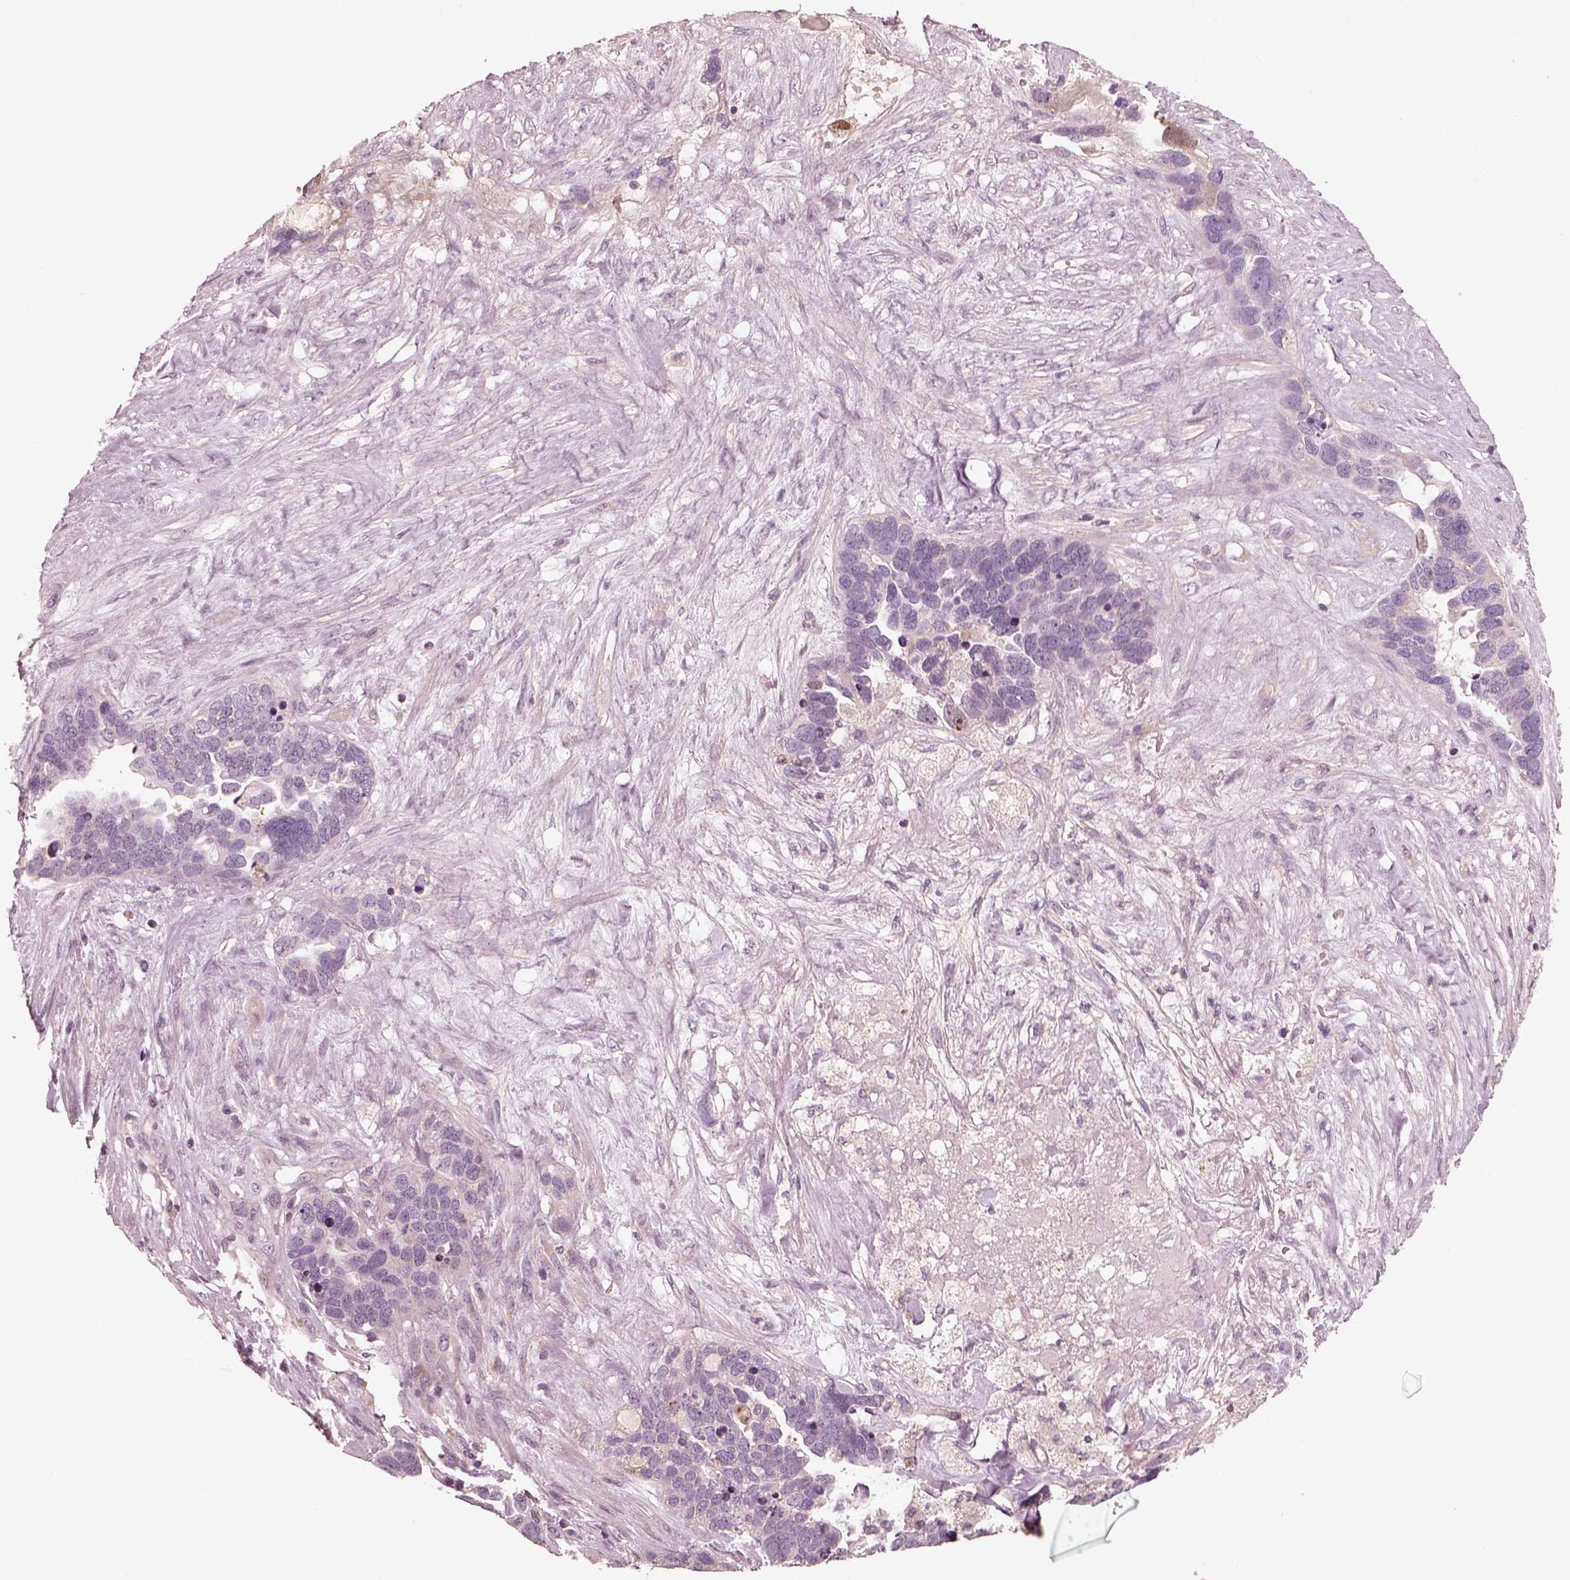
{"staining": {"intensity": "negative", "quantity": "none", "location": "none"}, "tissue": "ovarian cancer", "cell_type": "Tumor cells", "image_type": "cancer", "snomed": [{"axis": "morphology", "description": "Cystadenocarcinoma, serous, NOS"}, {"axis": "topography", "description": "Ovary"}], "caption": "Immunohistochemistry of serous cystadenocarcinoma (ovarian) displays no staining in tumor cells.", "gene": "SDCBP2", "patient": {"sex": "female", "age": 54}}